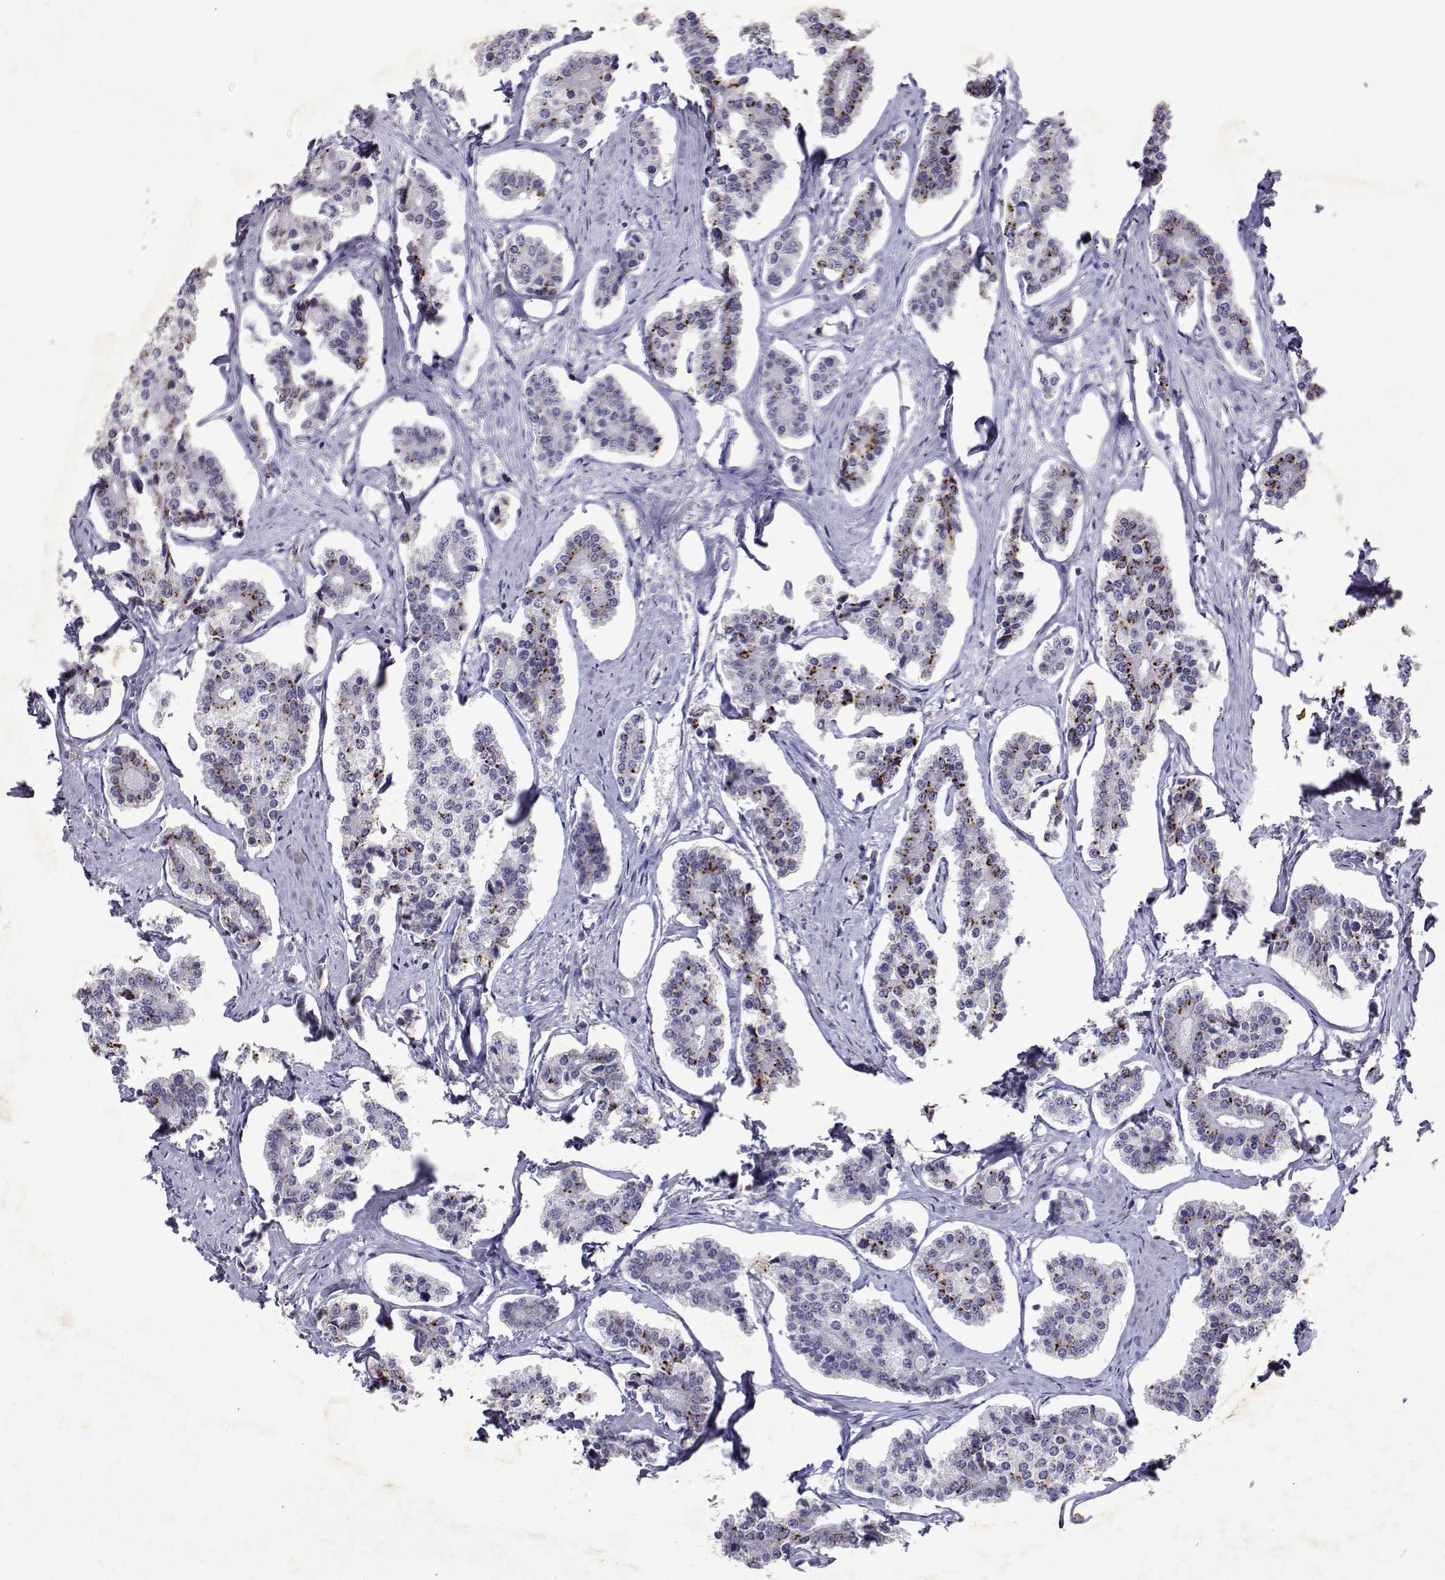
{"staining": {"intensity": "strong", "quantity": "<25%", "location": "cytoplasmic/membranous"}, "tissue": "carcinoid", "cell_type": "Tumor cells", "image_type": "cancer", "snomed": [{"axis": "morphology", "description": "Carcinoid, malignant, NOS"}, {"axis": "topography", "description": "Small intestine"}], "caption": "Immunohistochemical staining of human carcinoid reveals medium levels of strong cytoplasmic/membranous protein positivity in approximately <25% of tumor cells.", "gene": "DUSP28", "patient": {"sex": "female", "age": 65}}